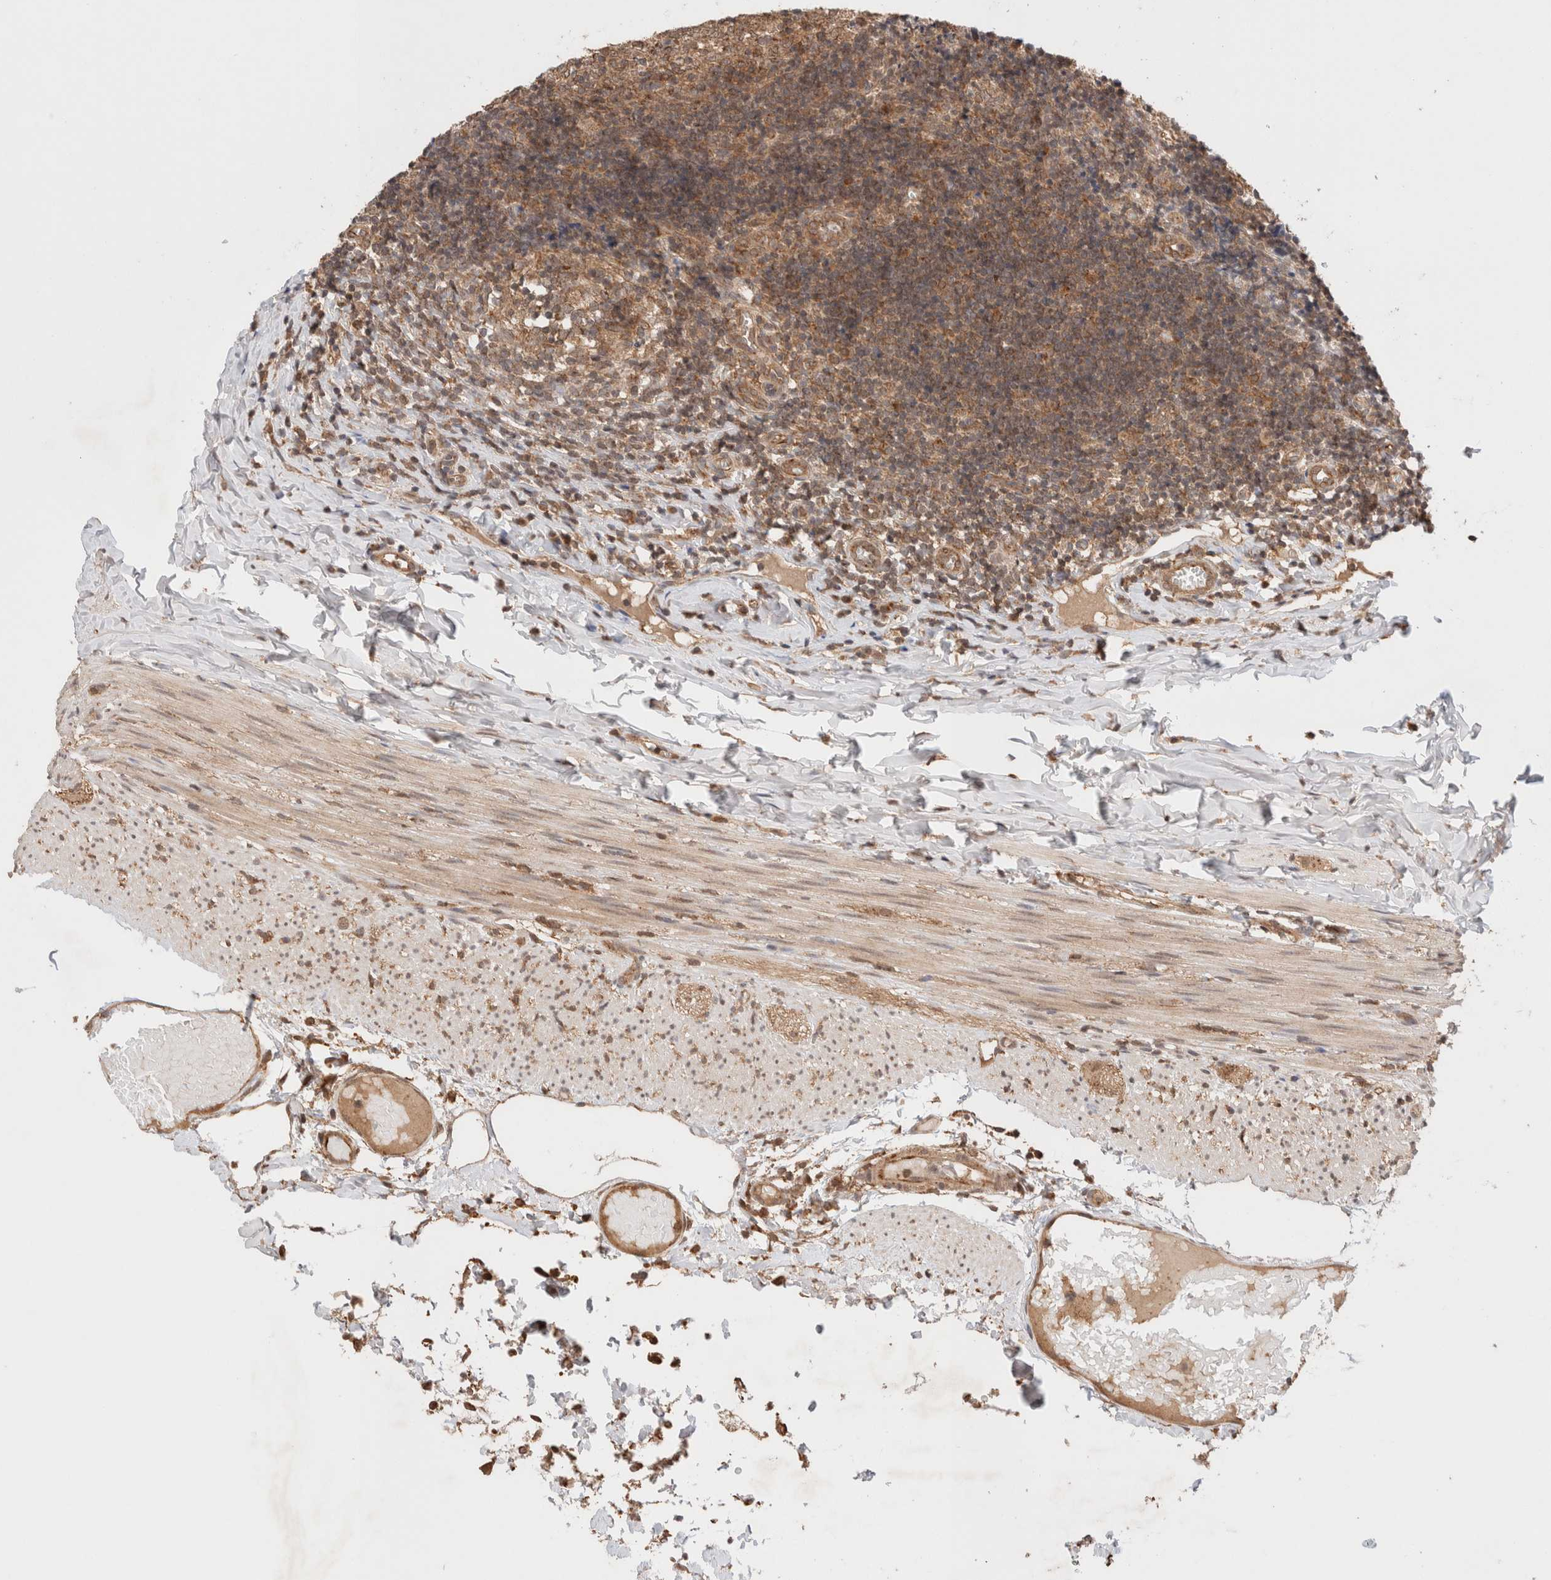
{"staining": {"intensity": "strong", "quantity": ">75%", "location": "cytoplasmic/membranous"}, "tissue": "appendix", "cell_type": "Glandular cells", "image_type": "normal", "snomed": [{"axis": "morphology", "description": "Normal tissue, NOS"}, {"axis": "topography", "description": "Appendix"}], "caption": "A histopathology image showing strong cytoplasmic/membranous positivity in about >75% of glandular cells in benign appendix, as visualized by brown immunohistochemical staining.", "gene": "SIKE1", "patient": {"sex": "male", "age": 8}}